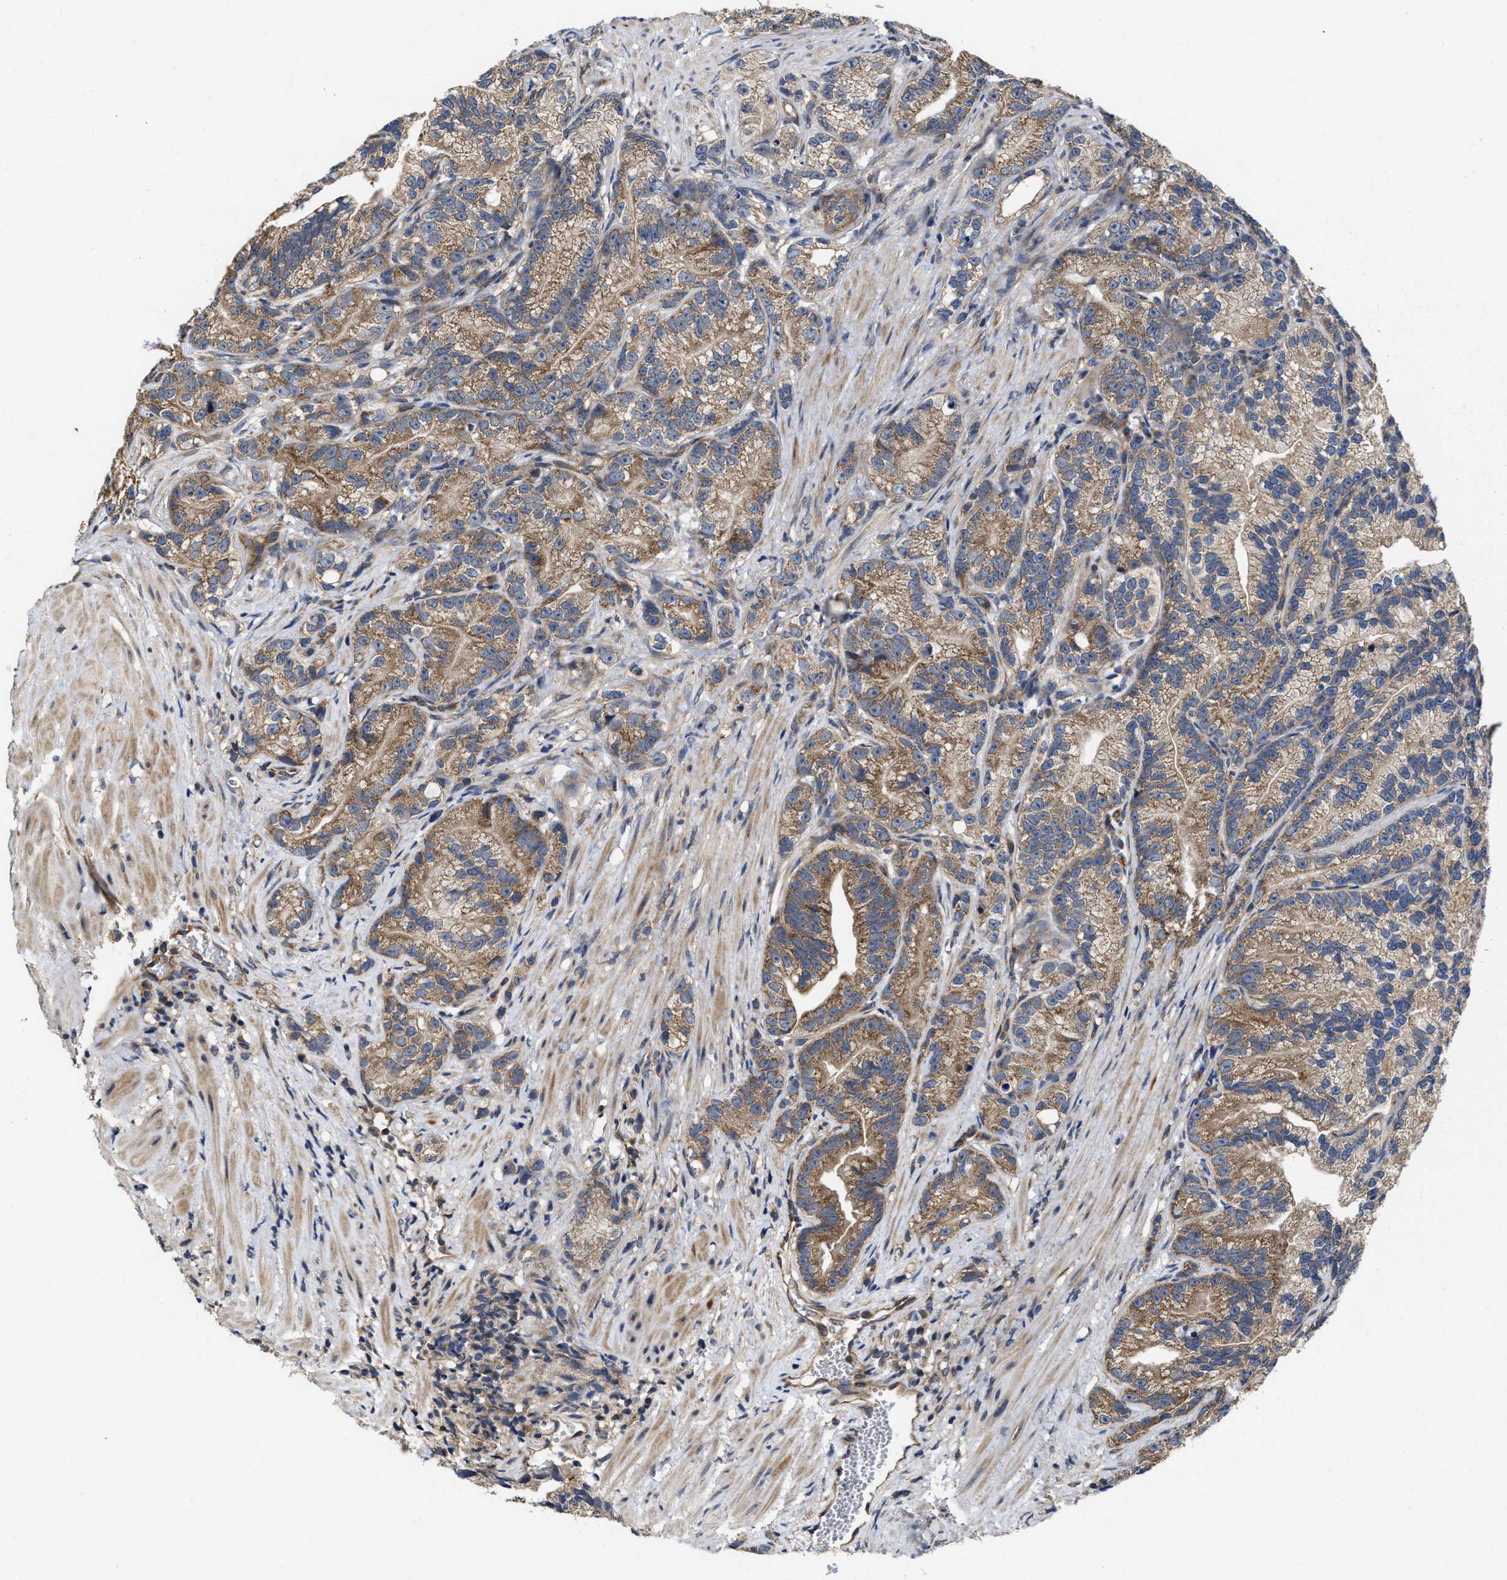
{"staining": {"intensity": "moderate", "quantity": ">75%", "location": "cytoplasmic/membranous"}, "tissue": "prostate cancer", "cell_type": "Tumor cells", "image_type": "cancer", "snomed": [{"axis": "morphology", "description": "Adenocarcinoma, Low grade"}, {"axis": "topography", "description": "Prostate"}], "caption": "Prostate low-grade adenocarcinoma tissue displays moderate cytoplasmic/membranous staining in approximately >75% of tumor cells", "gene": "TRAF6", "patient": {"sex": "male", "age": 89}}